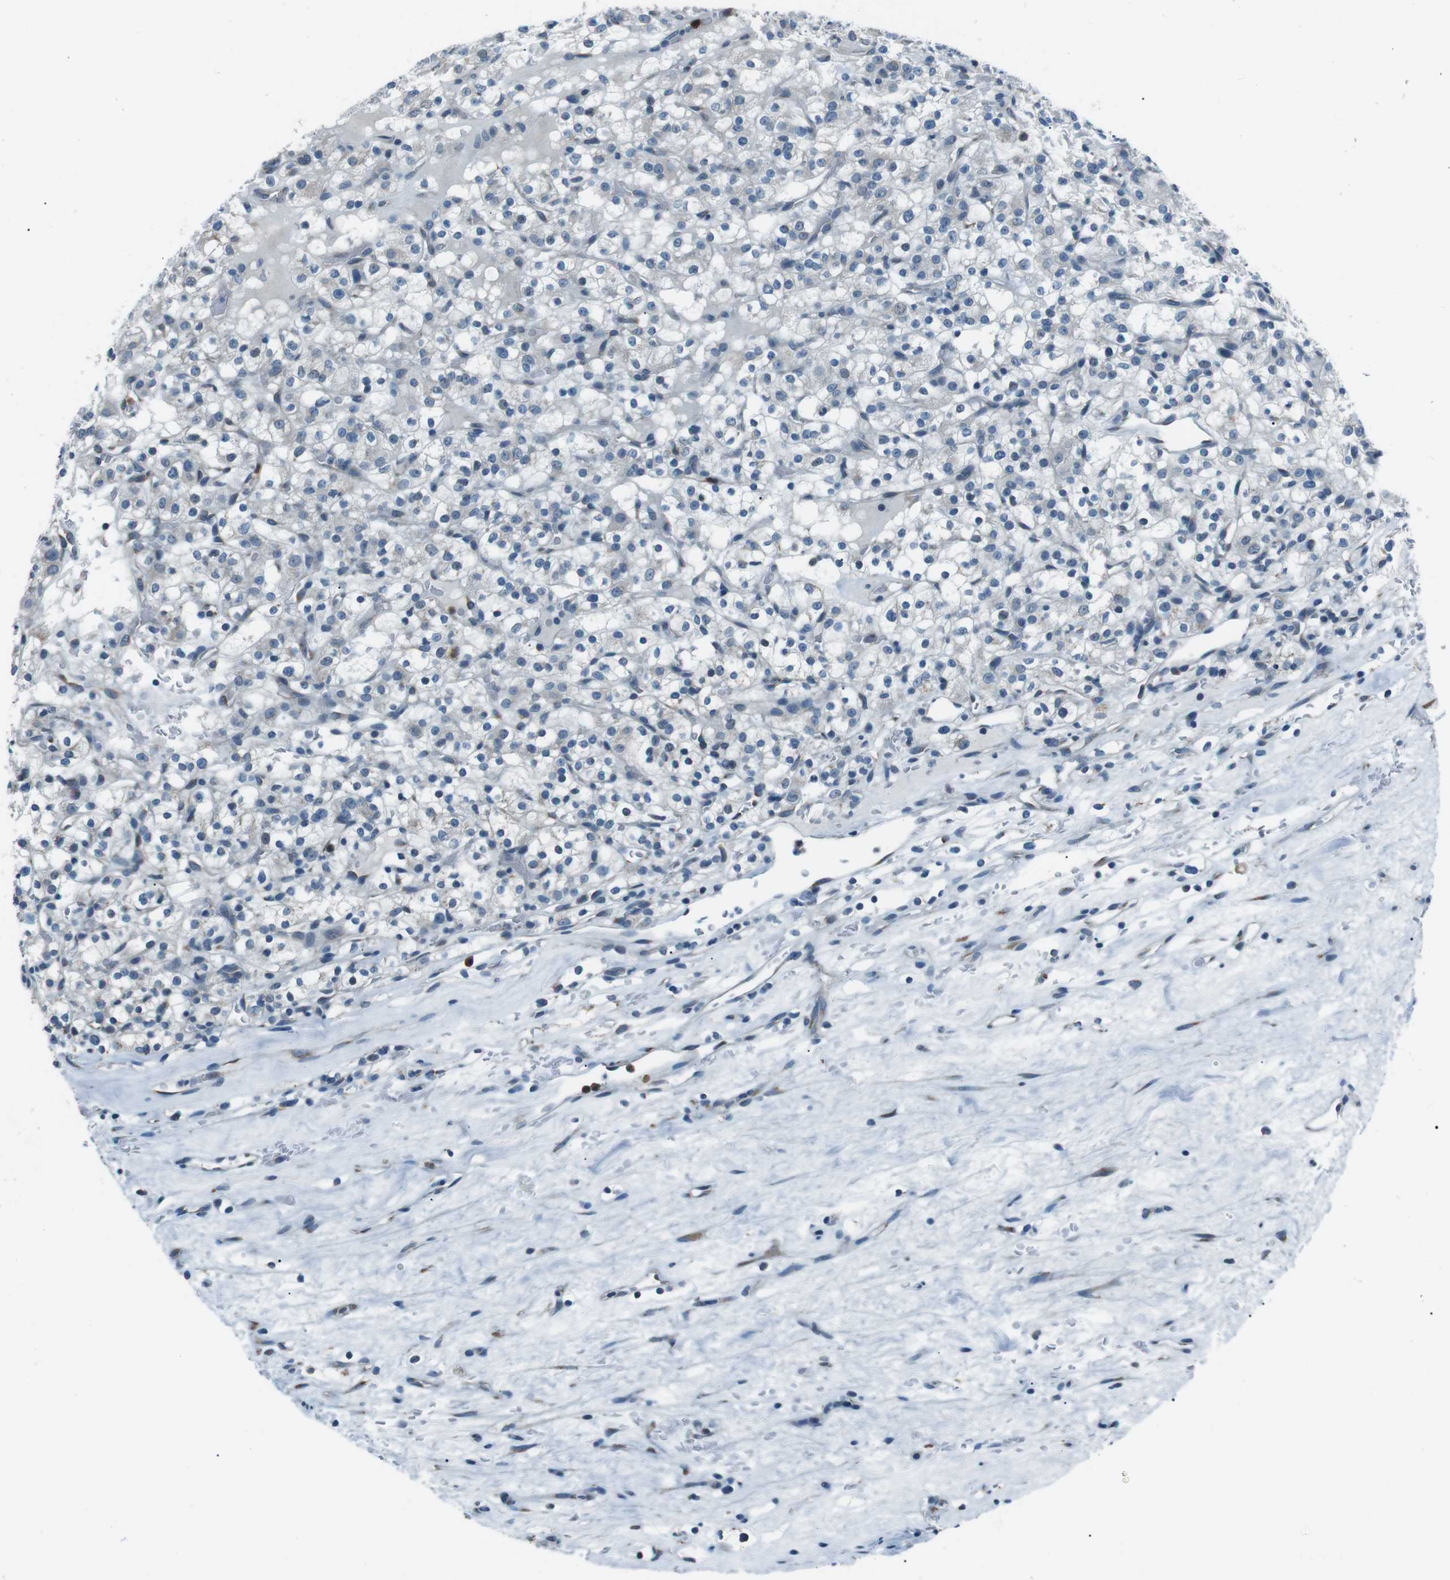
{"staining": {"intensity": "negative", "quantity": "none", "location": "none"}, "tissue": "renal cancer", "cell_type": "Tumor cells", "image_type": "cancer", "snomed": [{"axis": "morphology", "description": "Normal tissue, NOS"}, {"axis": "morphology", "description": "Adenocarcinoma, NOS"}, {"axis": "topography", "description": "Kidney"}], "caption": "This is an immunohistochemistry (IHC) histopathology image of adenocarcinoma (renal). There is no expression in tumor cells.", "gene": "SERPINB2", "patient": {"sex": "female", "age": 72}}